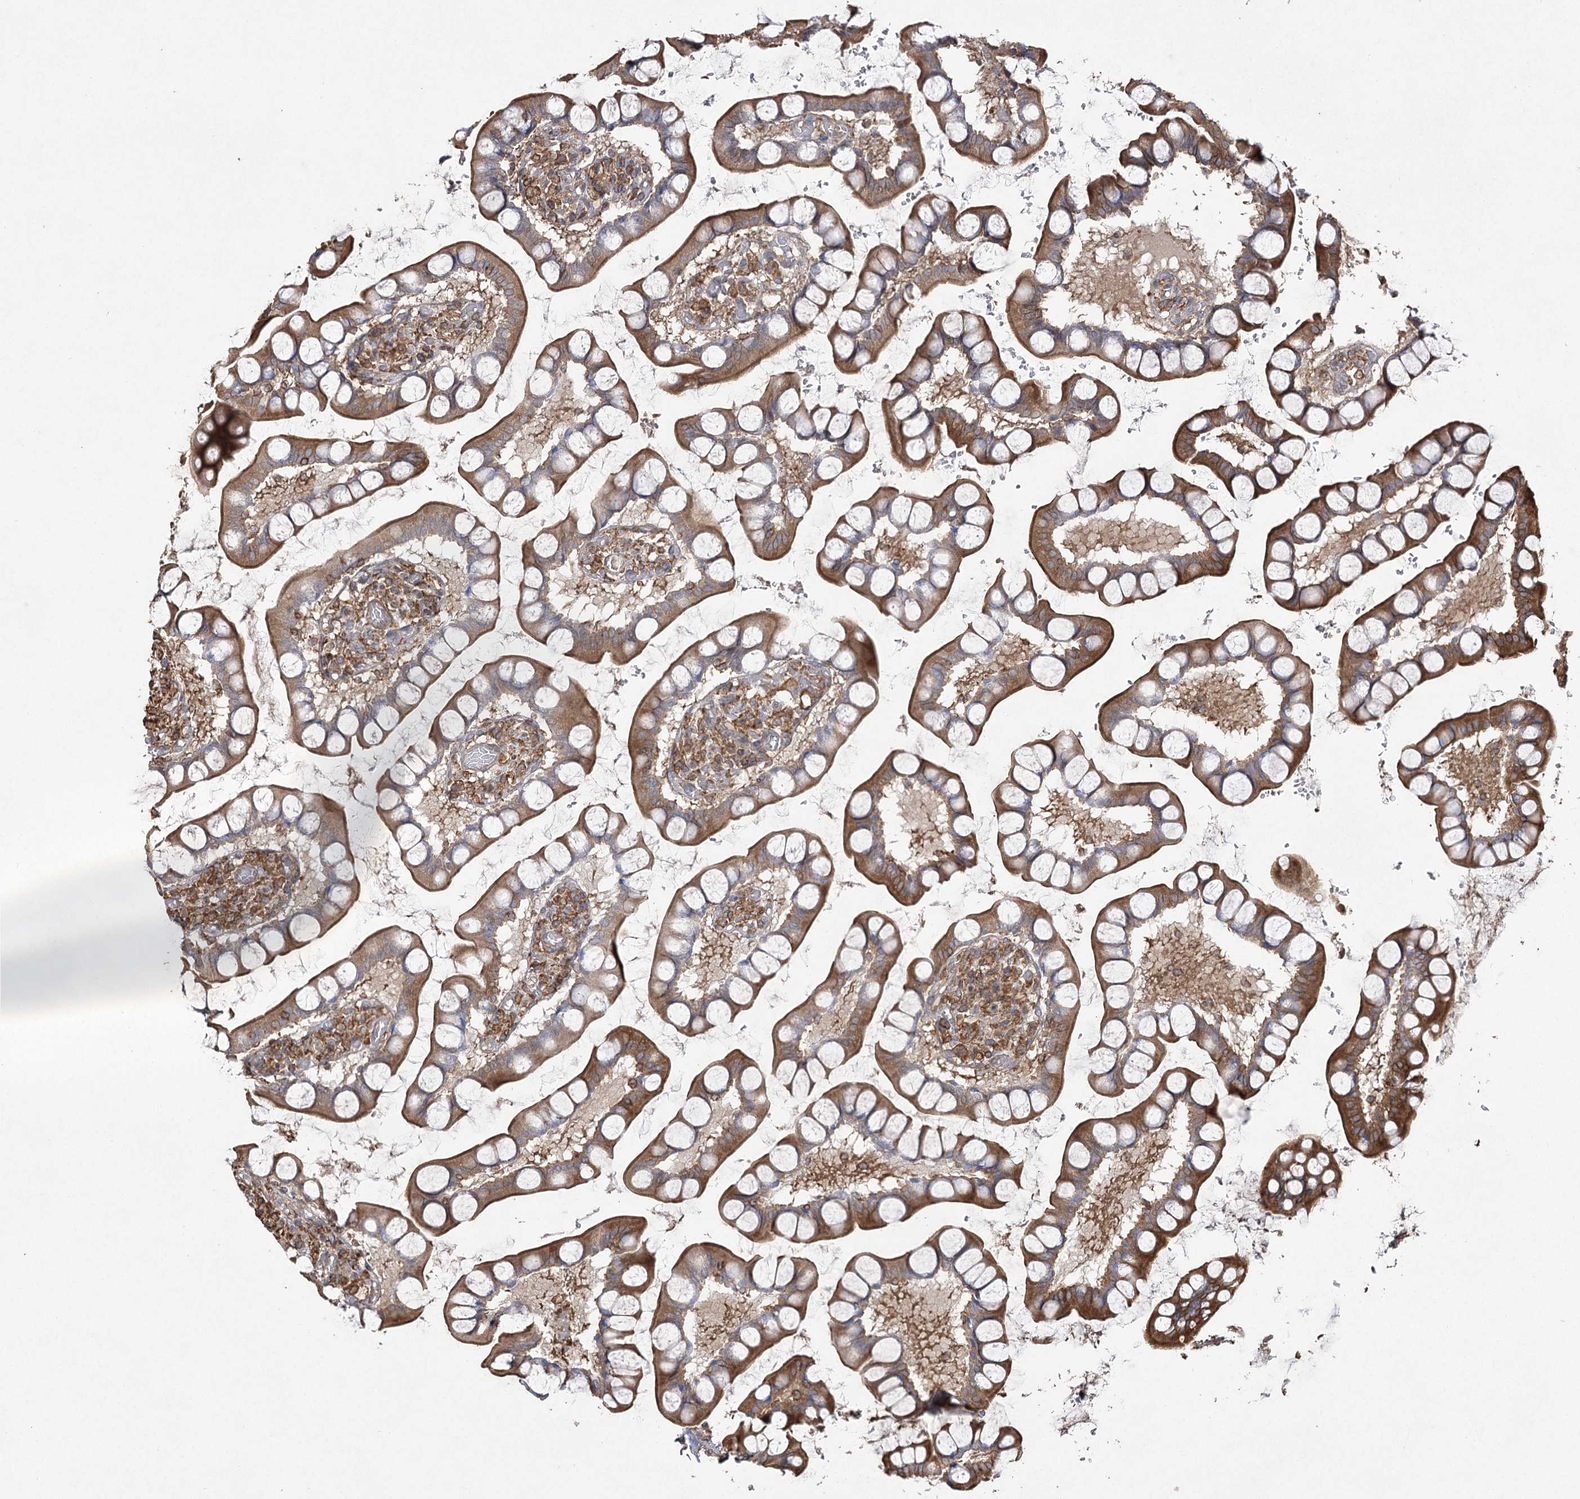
{"staining": {"intensity": "moderate", "quantity": ">75%", "location": "cytoplasmic/membranous"}, "tissue": "small intestine", "cell_type": "Glandular cells", "image_type": "normal", "snomed": [{"axis": "morphology", "description": "Normal tissue, NOS"}, {"axis": "topography", "description": "Small intestine"}], "caption": "There is medium levels of moderate cytoplasmic/membranous staining in glandular cells of unremarkable small intestine, as demonstrated by immunohistochemical staining (brown color).", "gene": "OBSL1", "patient": {"sex": "male", "age": 52}}